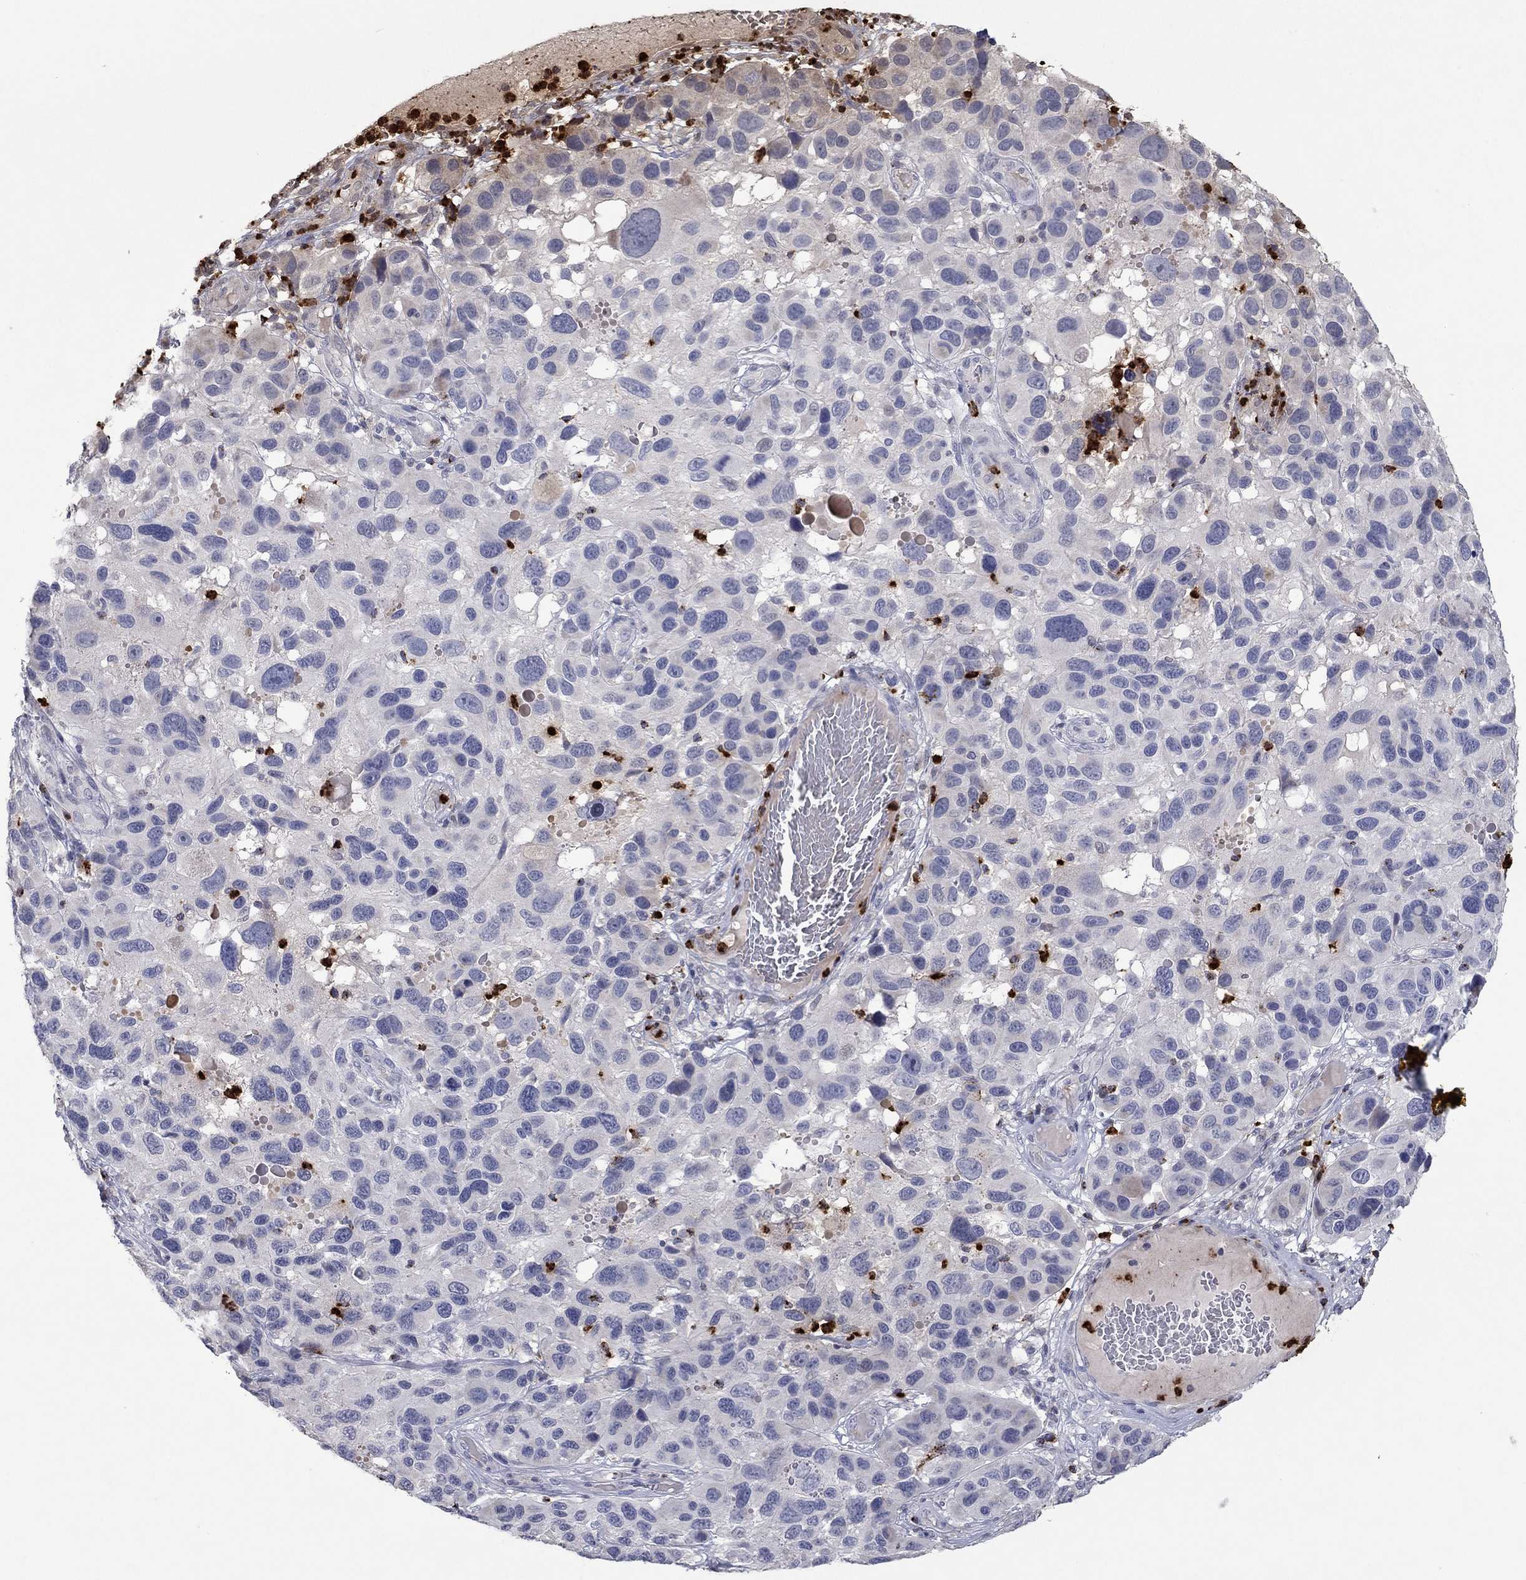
{"staining": {"intensity": "negative", "quantity": "none", "location": "none"}, "tissue": "melanoma", "cell_type": "Tumor cells", "image_type": "cancer", "snomed": [{"axis": "morphology", "description": "Malignant melanoma, NOS"}, {"axis": "topography", "description": "Skin"}], "caption": "Micrograph shows no protein expression in tumor cells of melanoma tissue.", "gene": "CCL5", "patient": {"sex": "male", "age": 53}}